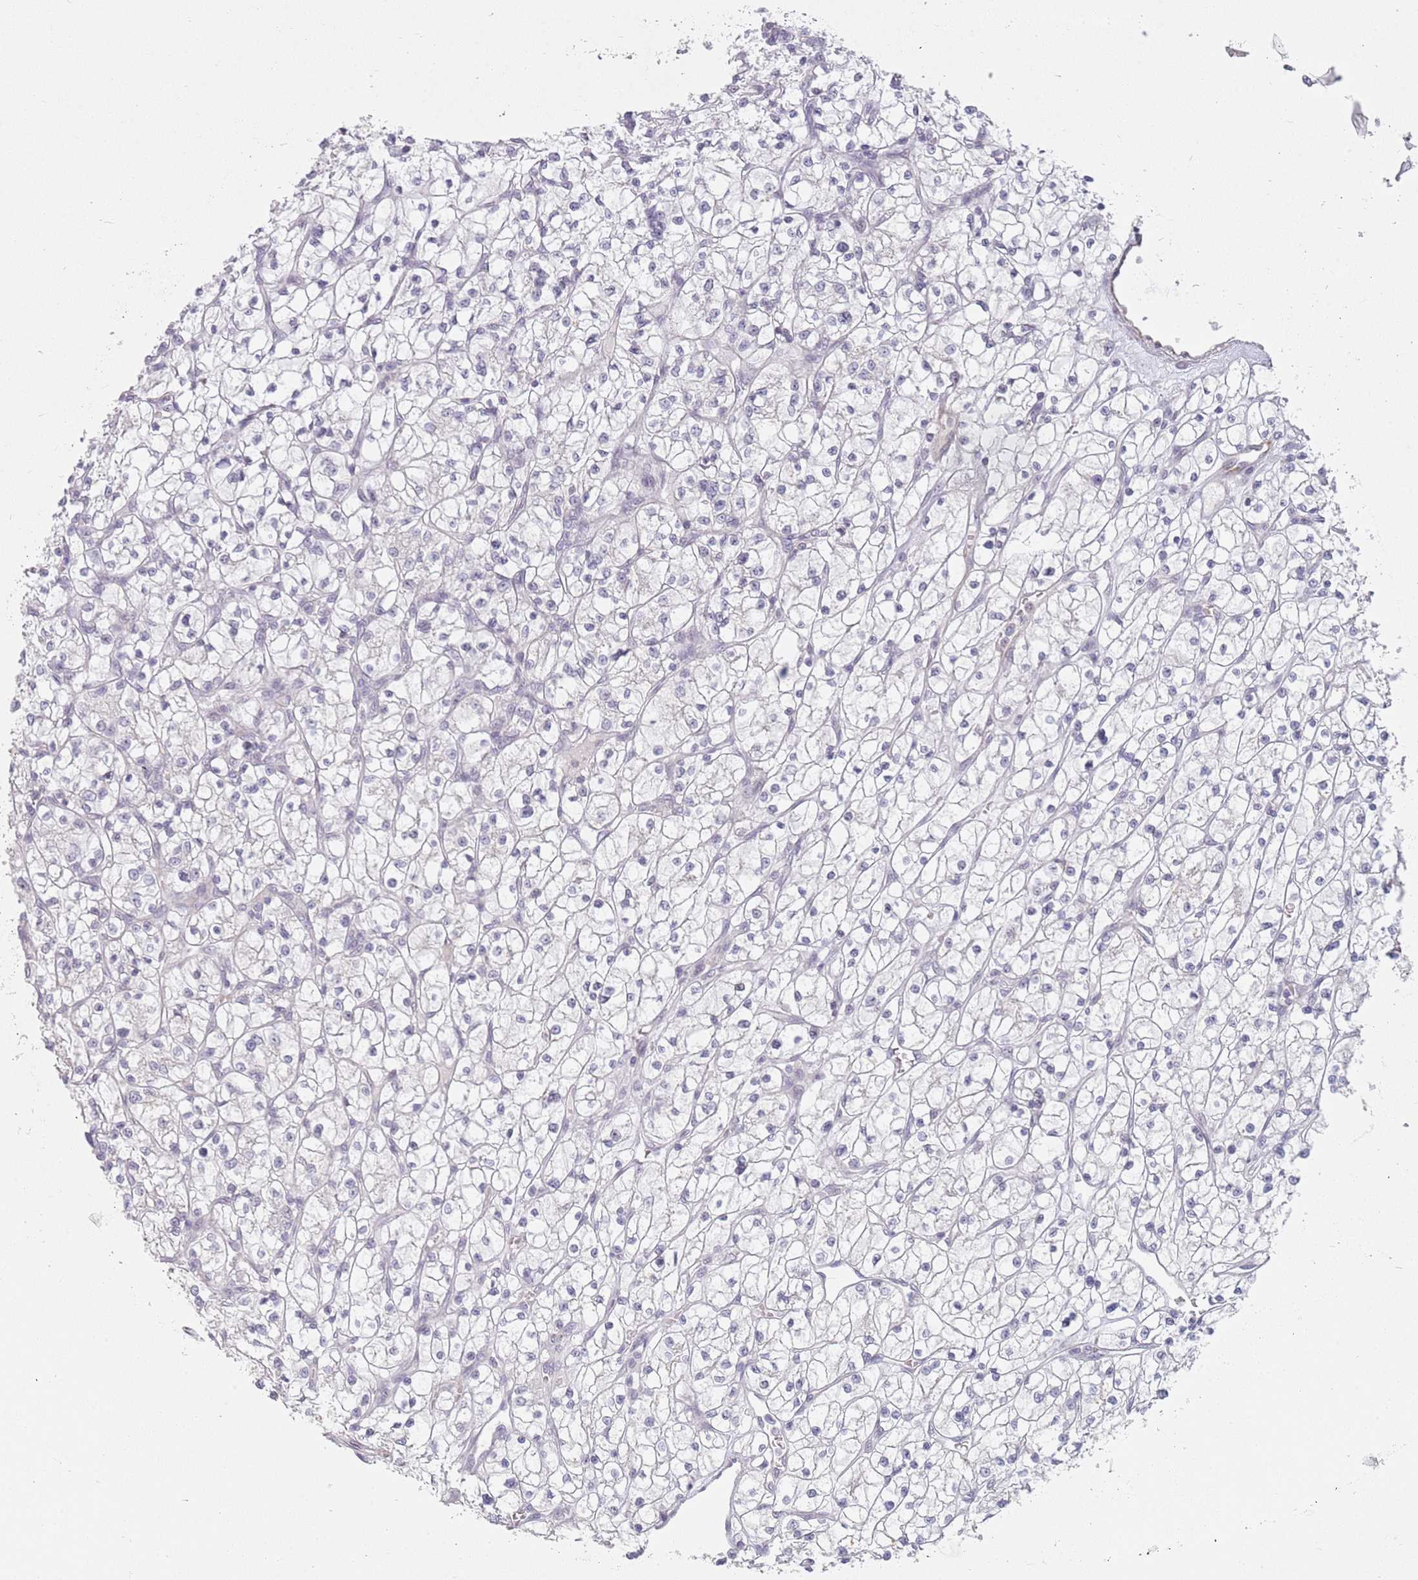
{"staining": {"intensity": "negative", "quantity": "none", "location": "none"}, "tissue": "renal cancer", "cell_type": "Tumor cells", "image_type": "cancer", "snomed": [{"axis": "morphology", "description": "Adenocarcinoma, NOS"}, {"axis": "topography", "description": "Kidney"}], "caption": "Histopathology image shows no protein expression in tumor cells of renal adenocarcinoma tissue.", "gene": "ZNF574", "patient": {"sex": "female", "age": 64}}